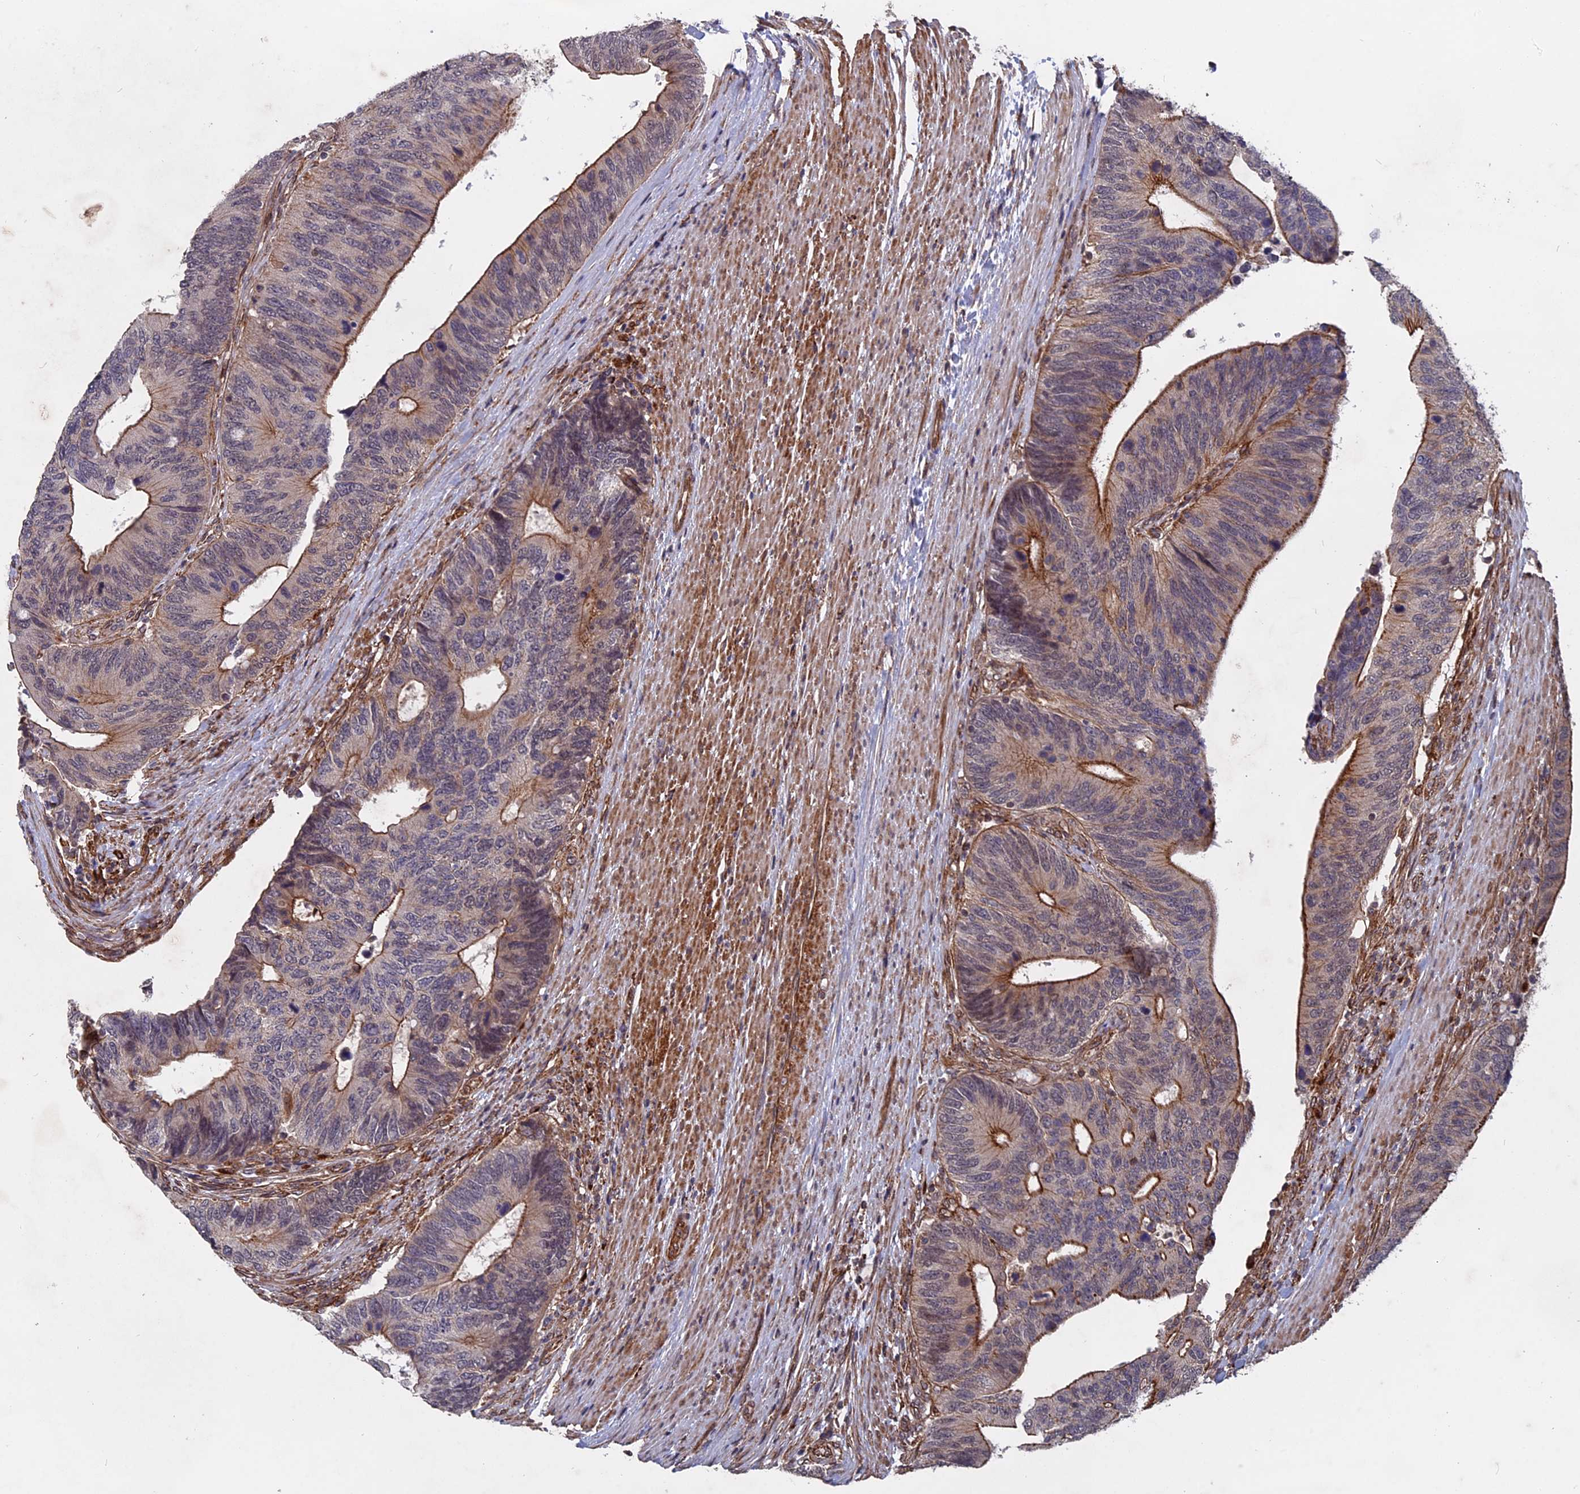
{"staining": {"intensity": "moderate", "quantity": "25%-75%", "location": "cytoplasmic/membranous"}, "tissue": "colorectal cancer", "cell_type": "Tumor cells", "image_type": "cancer", "snomed": [{"axis": "morphology", "description": "Adenocarcinoma, NOS"}, {"axis": "topography", "description": "Colon"}], "caption": "Immunohistochemical staining of adenocarcinoma (colorectal) reveals medium levels of moderate cytoplasmic/membranous protein expression in about 25%-75% of tumor cells. (DAB = brown stain, brightfield microscopy at high magnification).", "gene": "NOSIP", "patient": {"sex": "male", "age": 87}}